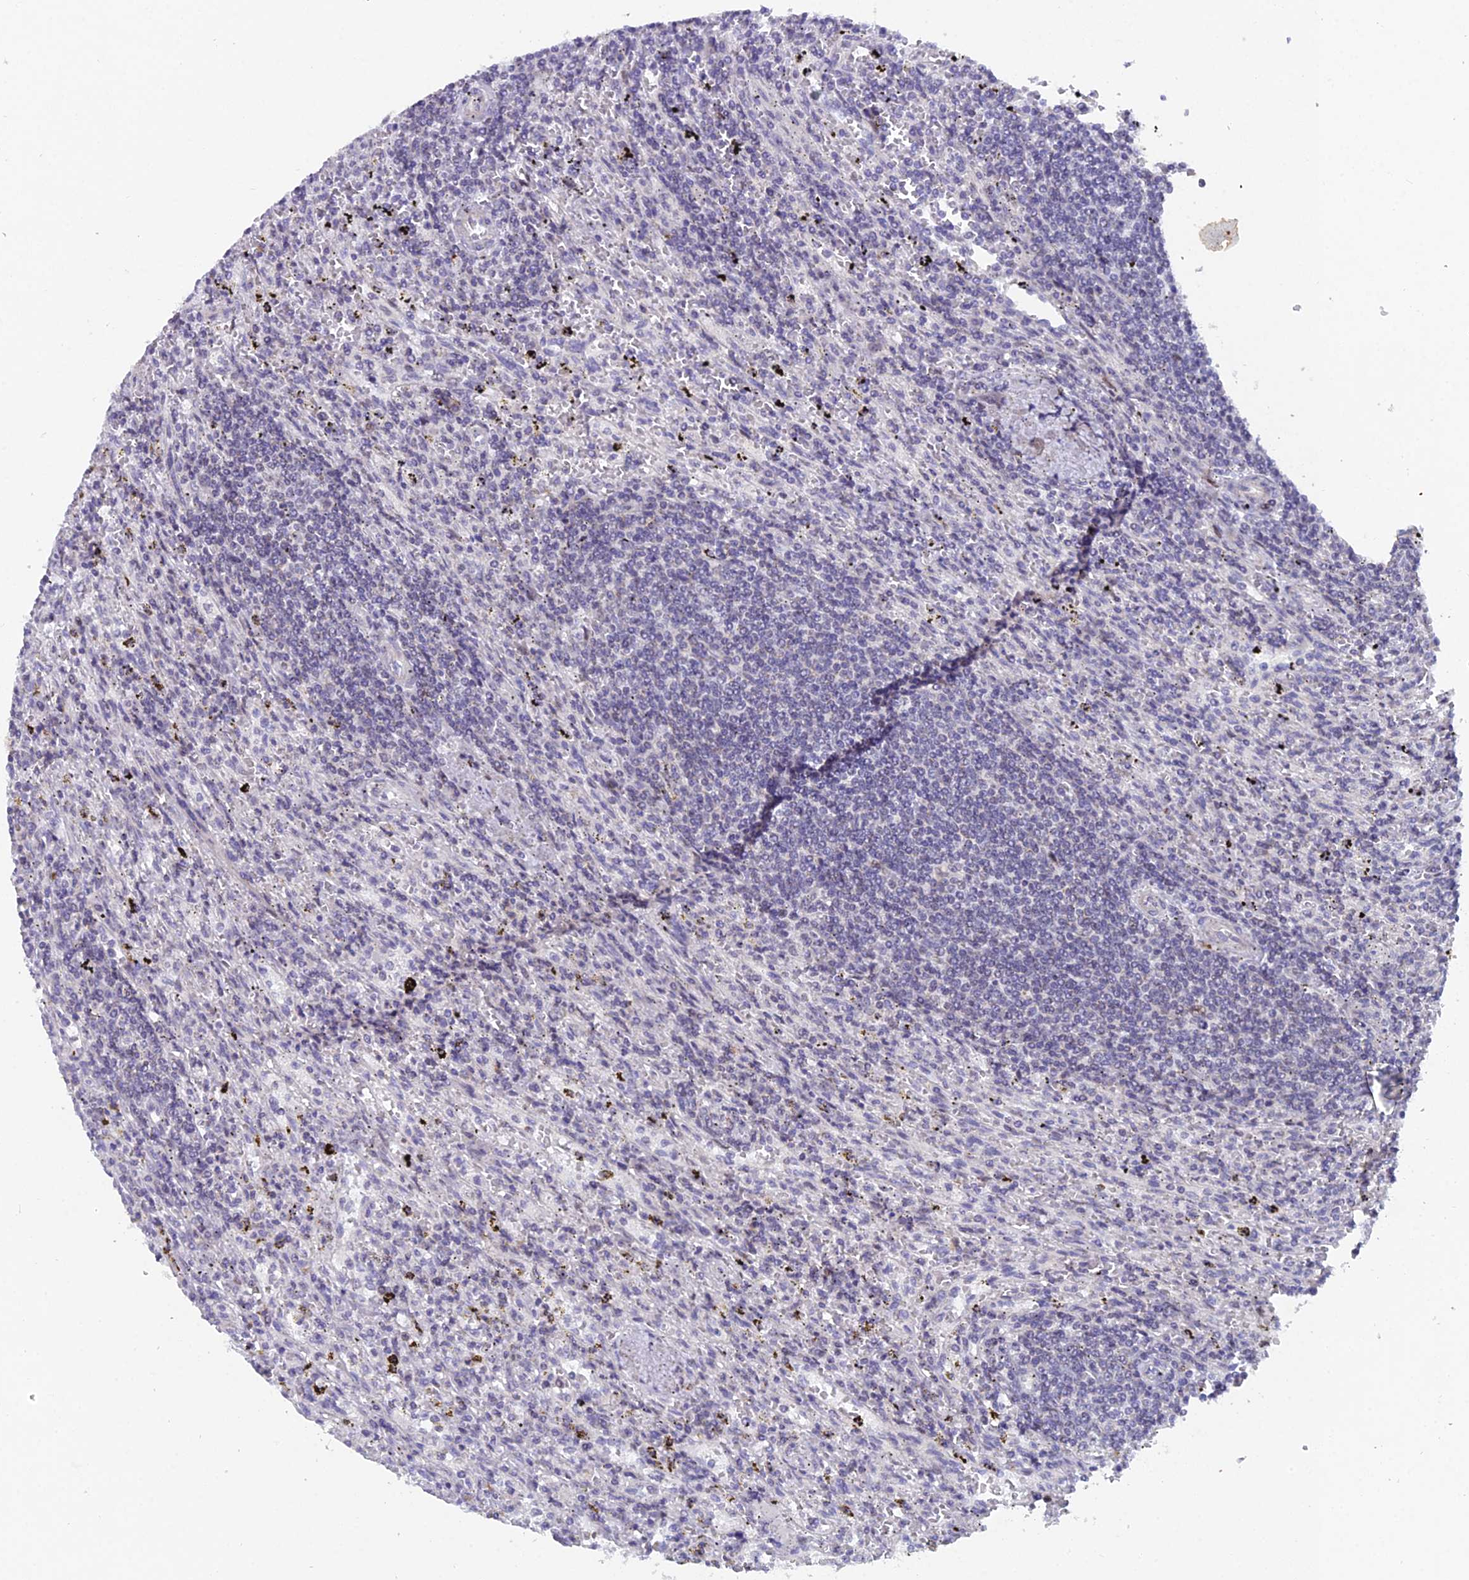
{"staining": {"intensity": "negative", "quantity": "none", "location": "none"}, "tissue": "lymphoma", "cell_type": "Tumor cells", "image_type": "cancer", "snomed": [{"axis": "morphology", "description": "Malignant lymphoma, non-Hodgkin's type, Low grade"}, {"axis": "topography", "description": "Spleen"}], "caption": "Photomicrograph shows no significant protein positivity in tumor cells of low-grade malignant lymphoma, non-Hodgkin's type. (DAB IHC visualized using brightfield microscopy, high magnification).", "gene": "XKR9", "patient": {"sex": "male", "age": 76}}